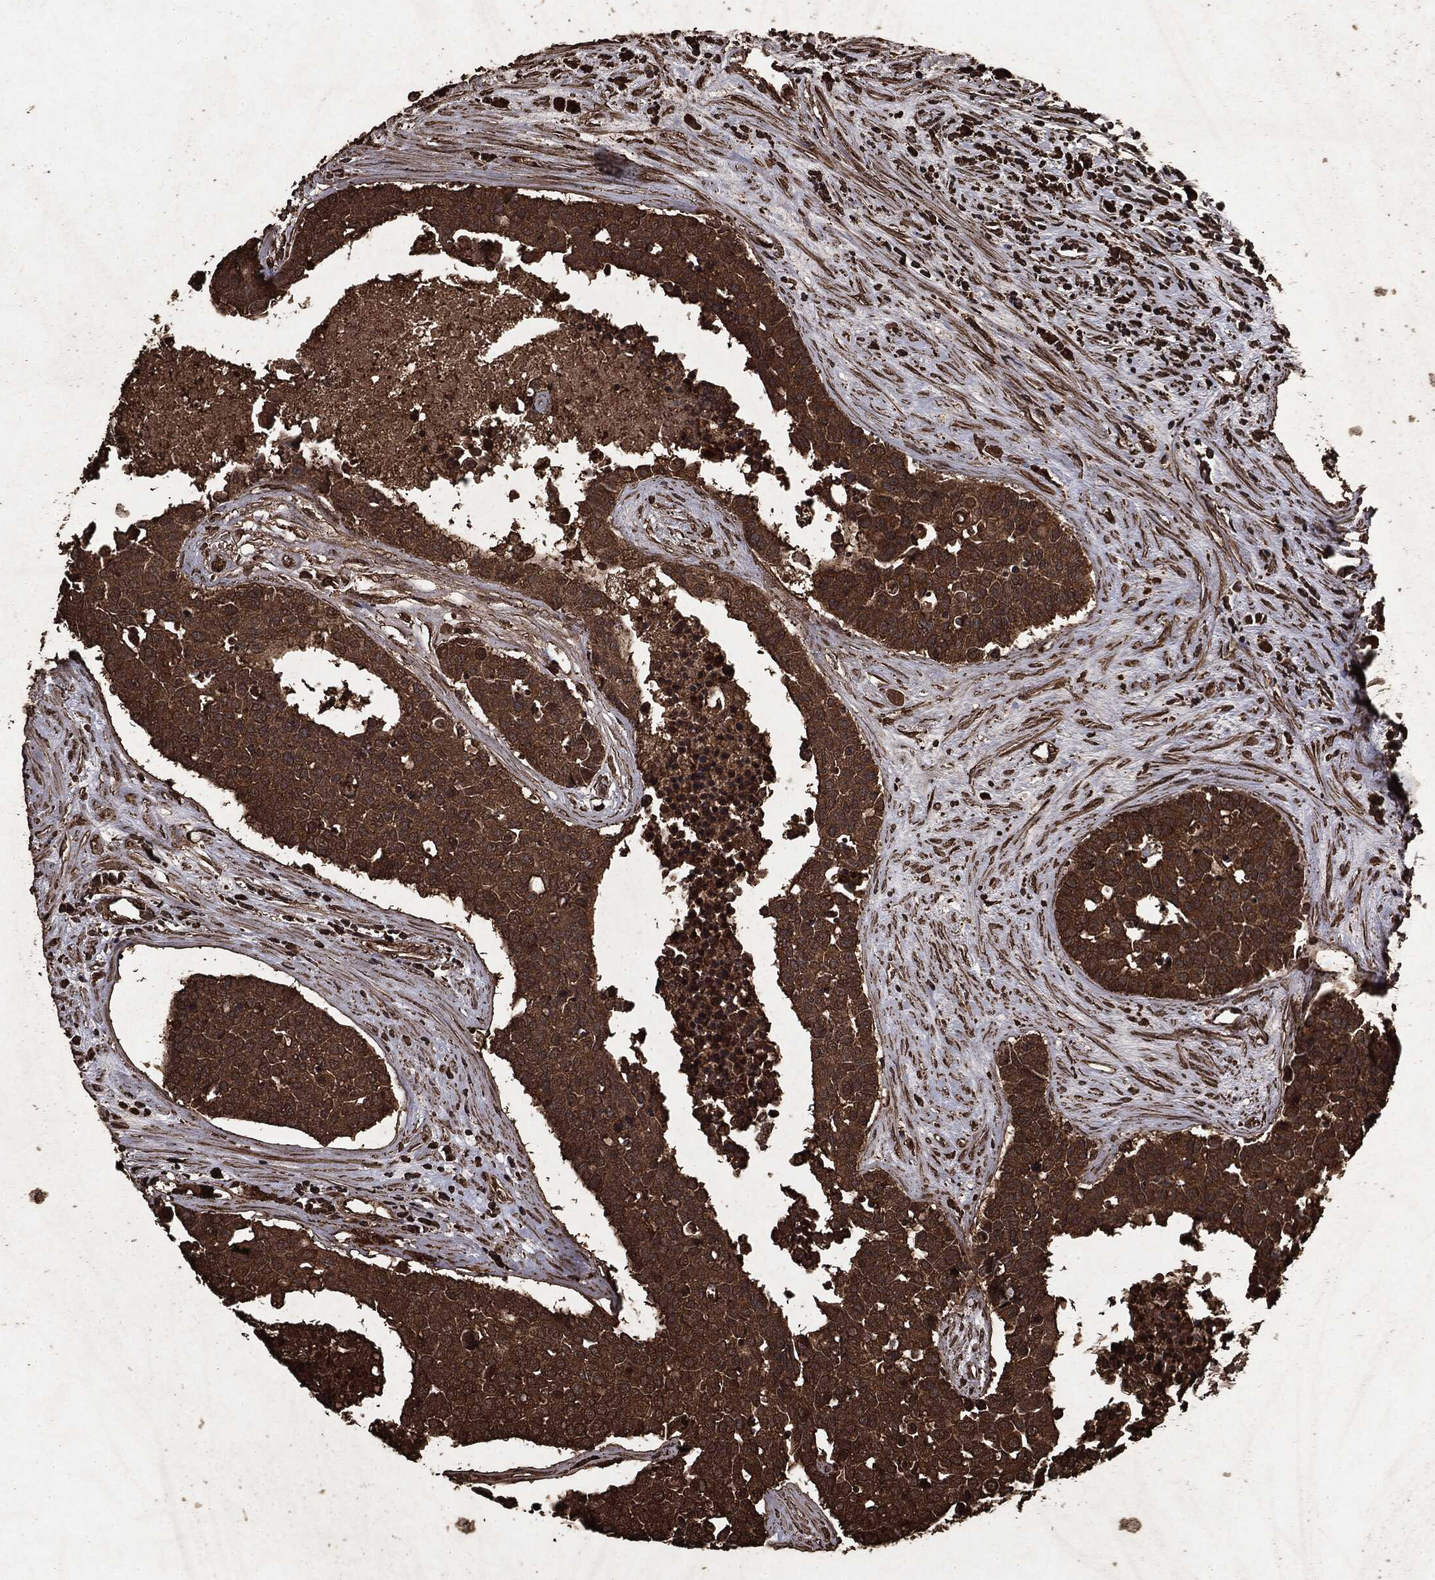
{"staining": {"intensity": "strong", "quantity": ">75%", "location": "cytoplasmic/membranous"}, "tissue": "carcinoid", "cell_type": "Tumor cells", "image_type": "cancer", "snomed": [{"axis": "morphology", "description": "Carcinoid, malignant, NOS"}, {"axis": "topography", "description": "Colon"}], "caption": "Protein staining of carcinoid tissue reveals strong cytoplasmic/membranous staining in approximately >75% of tumor cells.", "gene": "ARAF", "patient": {"sex": "male", "age": 81}}